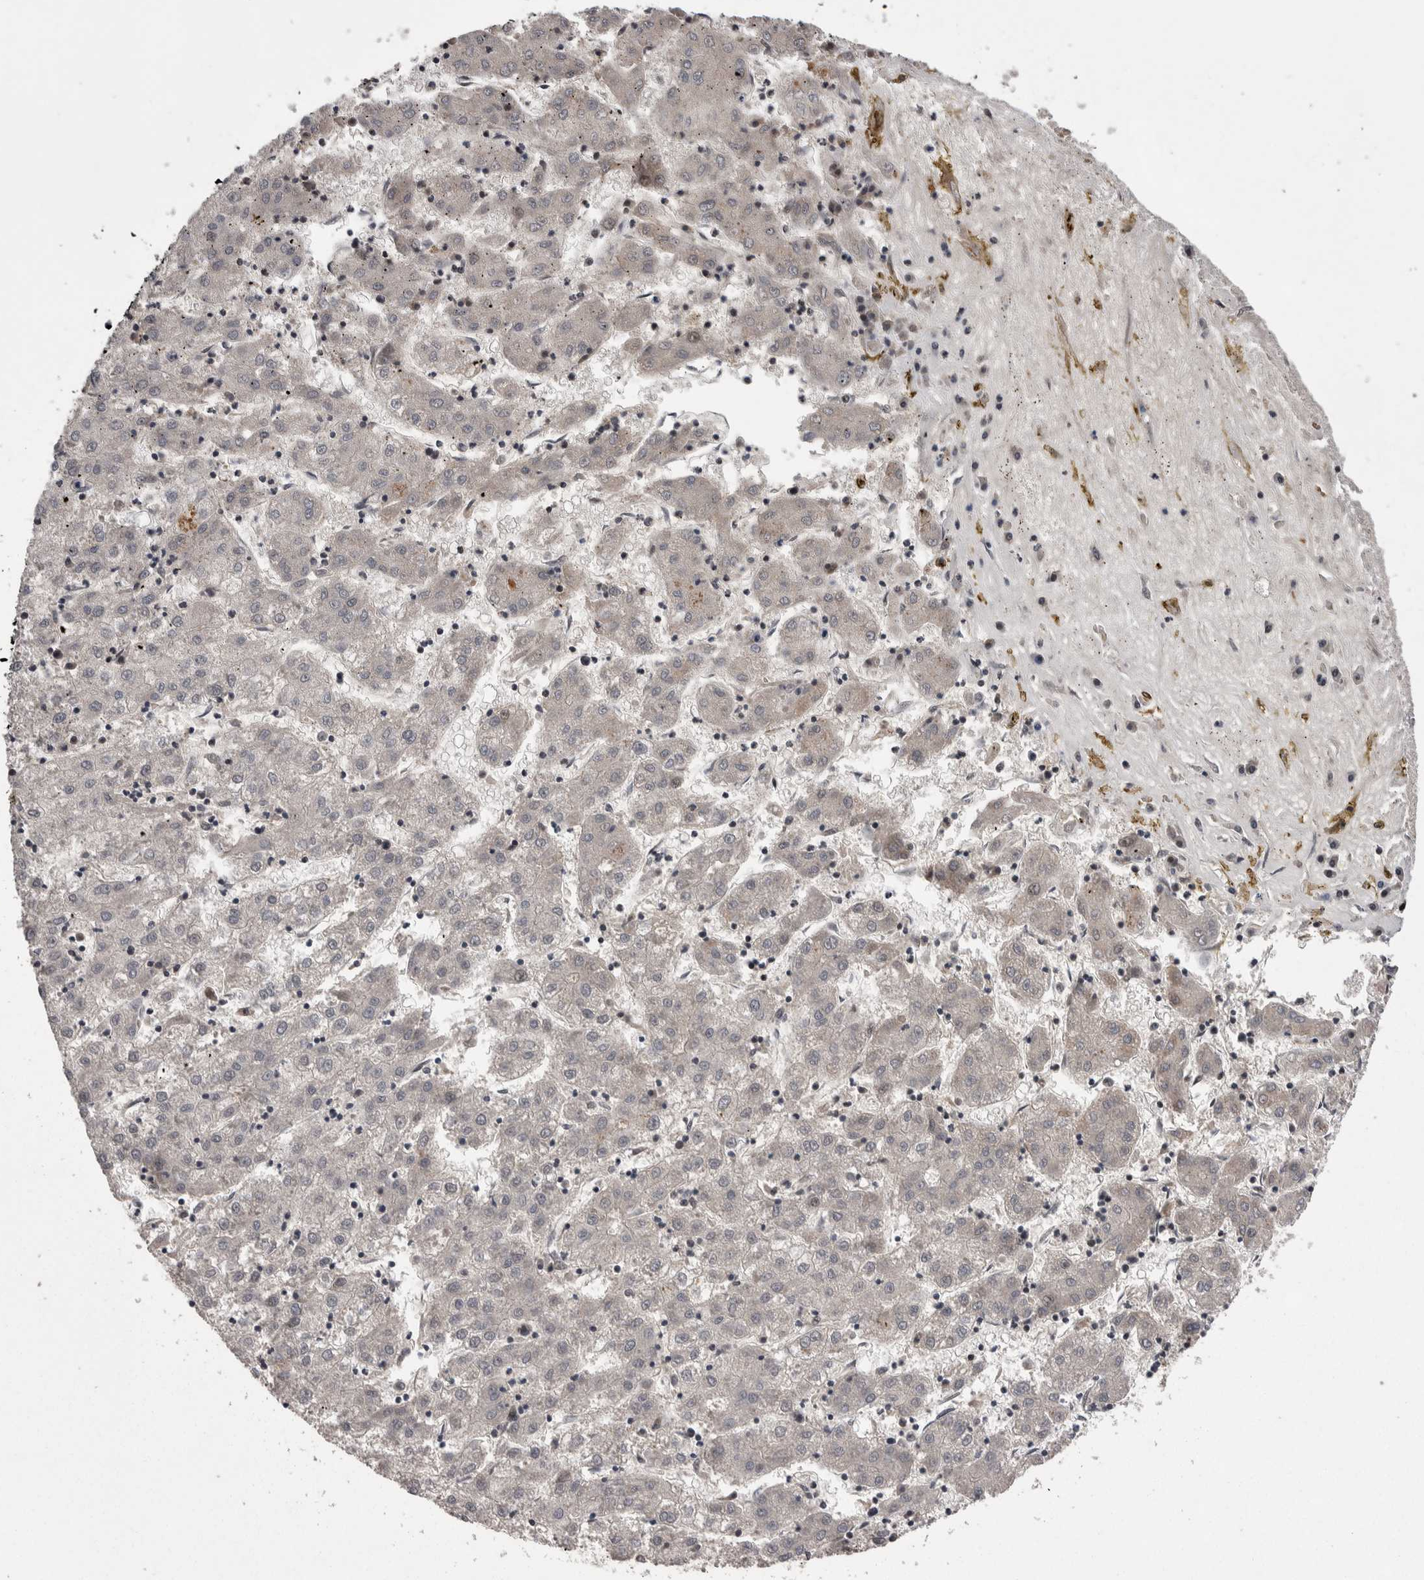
{"staining": {"intensity": "negative", "quantity": "none", "location": "none"}, "tissue": "liver cancer", "cell_type": "Tumor cells", "image_type": "cancer", "snomed": [{"axis": "morphology", "description": "Carcinoma, Hepatocellular, NOS"}, {"axis": "topography", "description": "Liver"}], "caption": "The immunohistochemistry histopathology image has no significant expression in tumor cells of hepatocellular carcinoma (liver) tissue.", "gene": "DMTF1", "patient": {"sex": "male", "age": 72}}